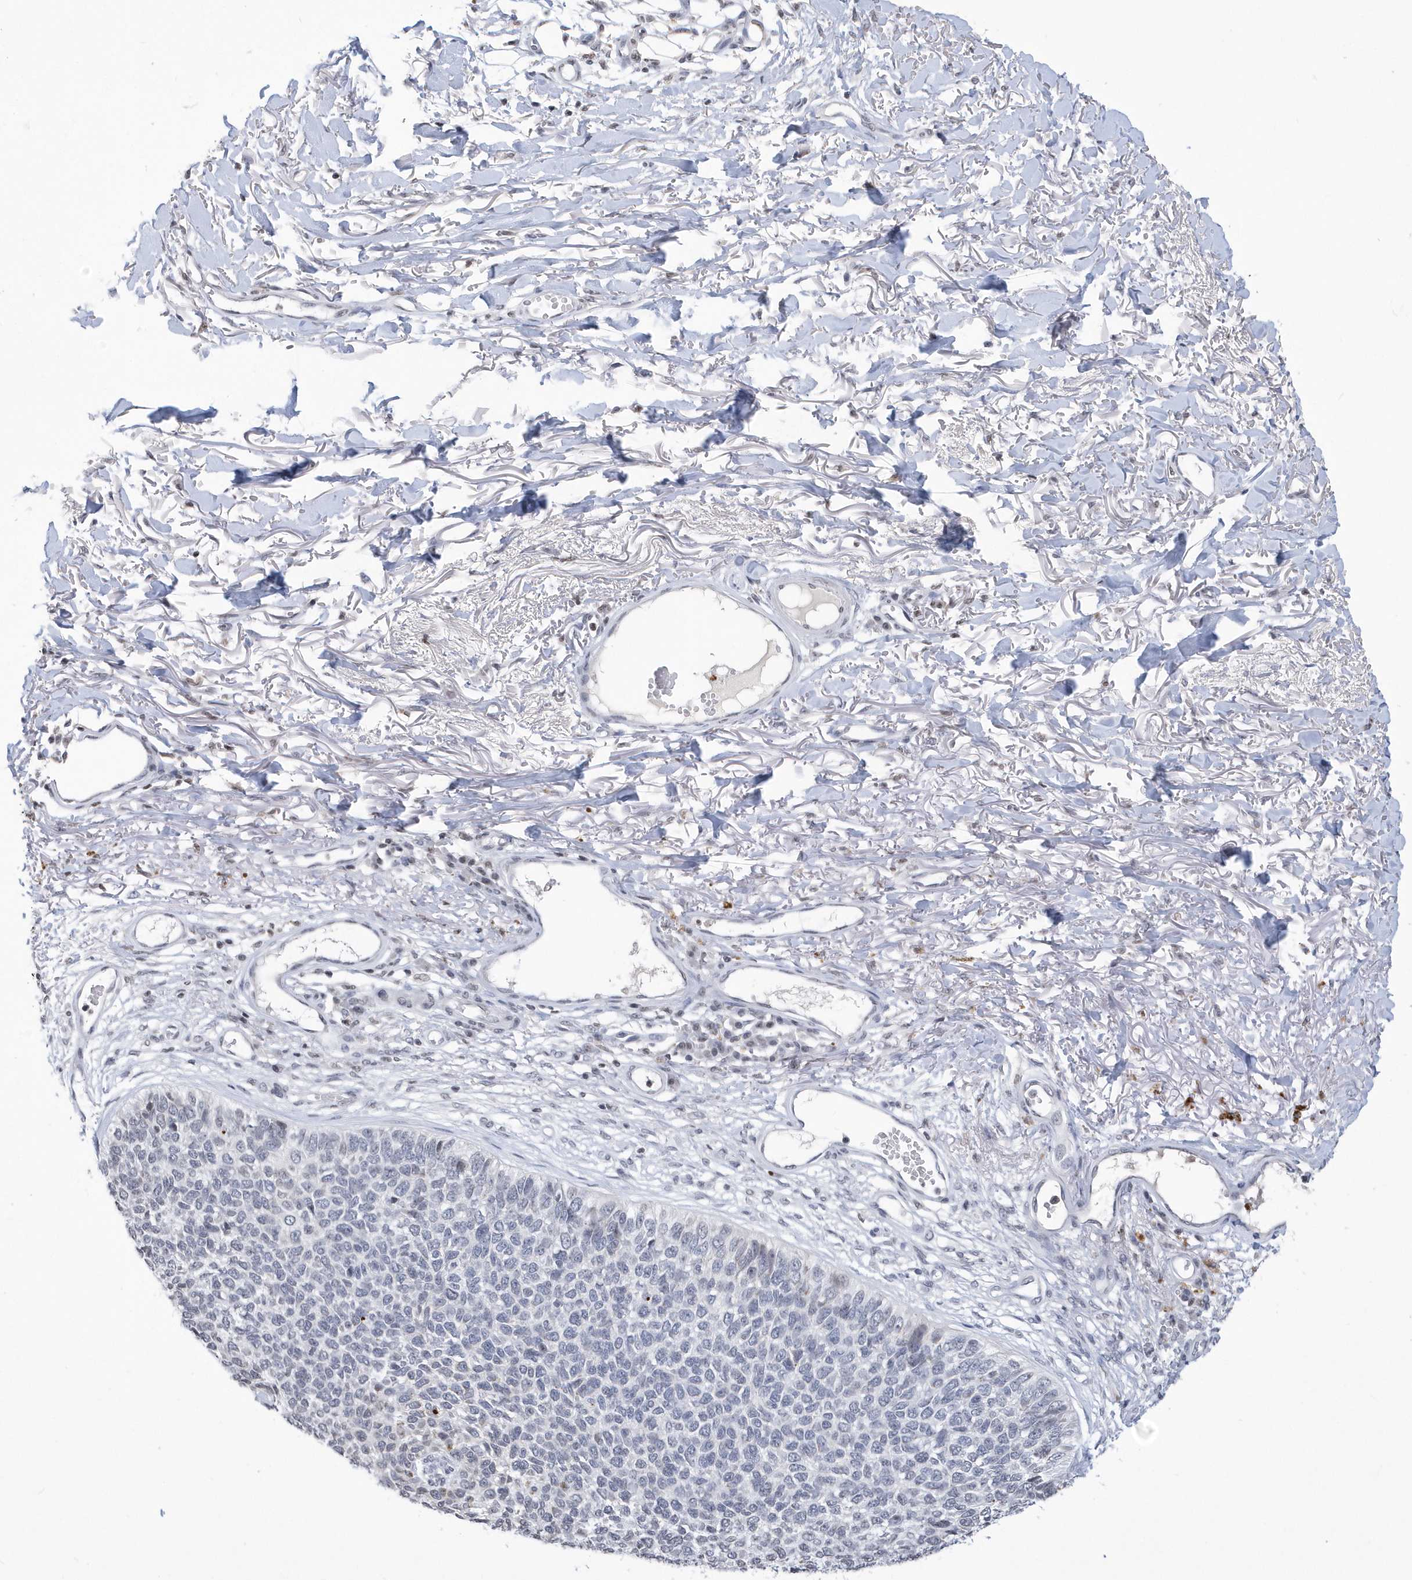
{"staining": {"intensity": "negative", "quantity": "none", "location": "none"}, "tissue": "skin cancer", "cell_type": "Tumor cells", "image_type": "cancer", "snomed": [{"axis": "morphology", "description": "Basal cell carcinoma"}, {"axis": "topography", "description": "Skin"}], "caption": "The histopathology image reveals no staining of tumor cells in skin cancer. The staining is performed using DAB brown chromogen with nuclei counter-stained in using hematoxylin.", "gene": "VWA5B2", "patient": {"sex": "female", "age": 84}}